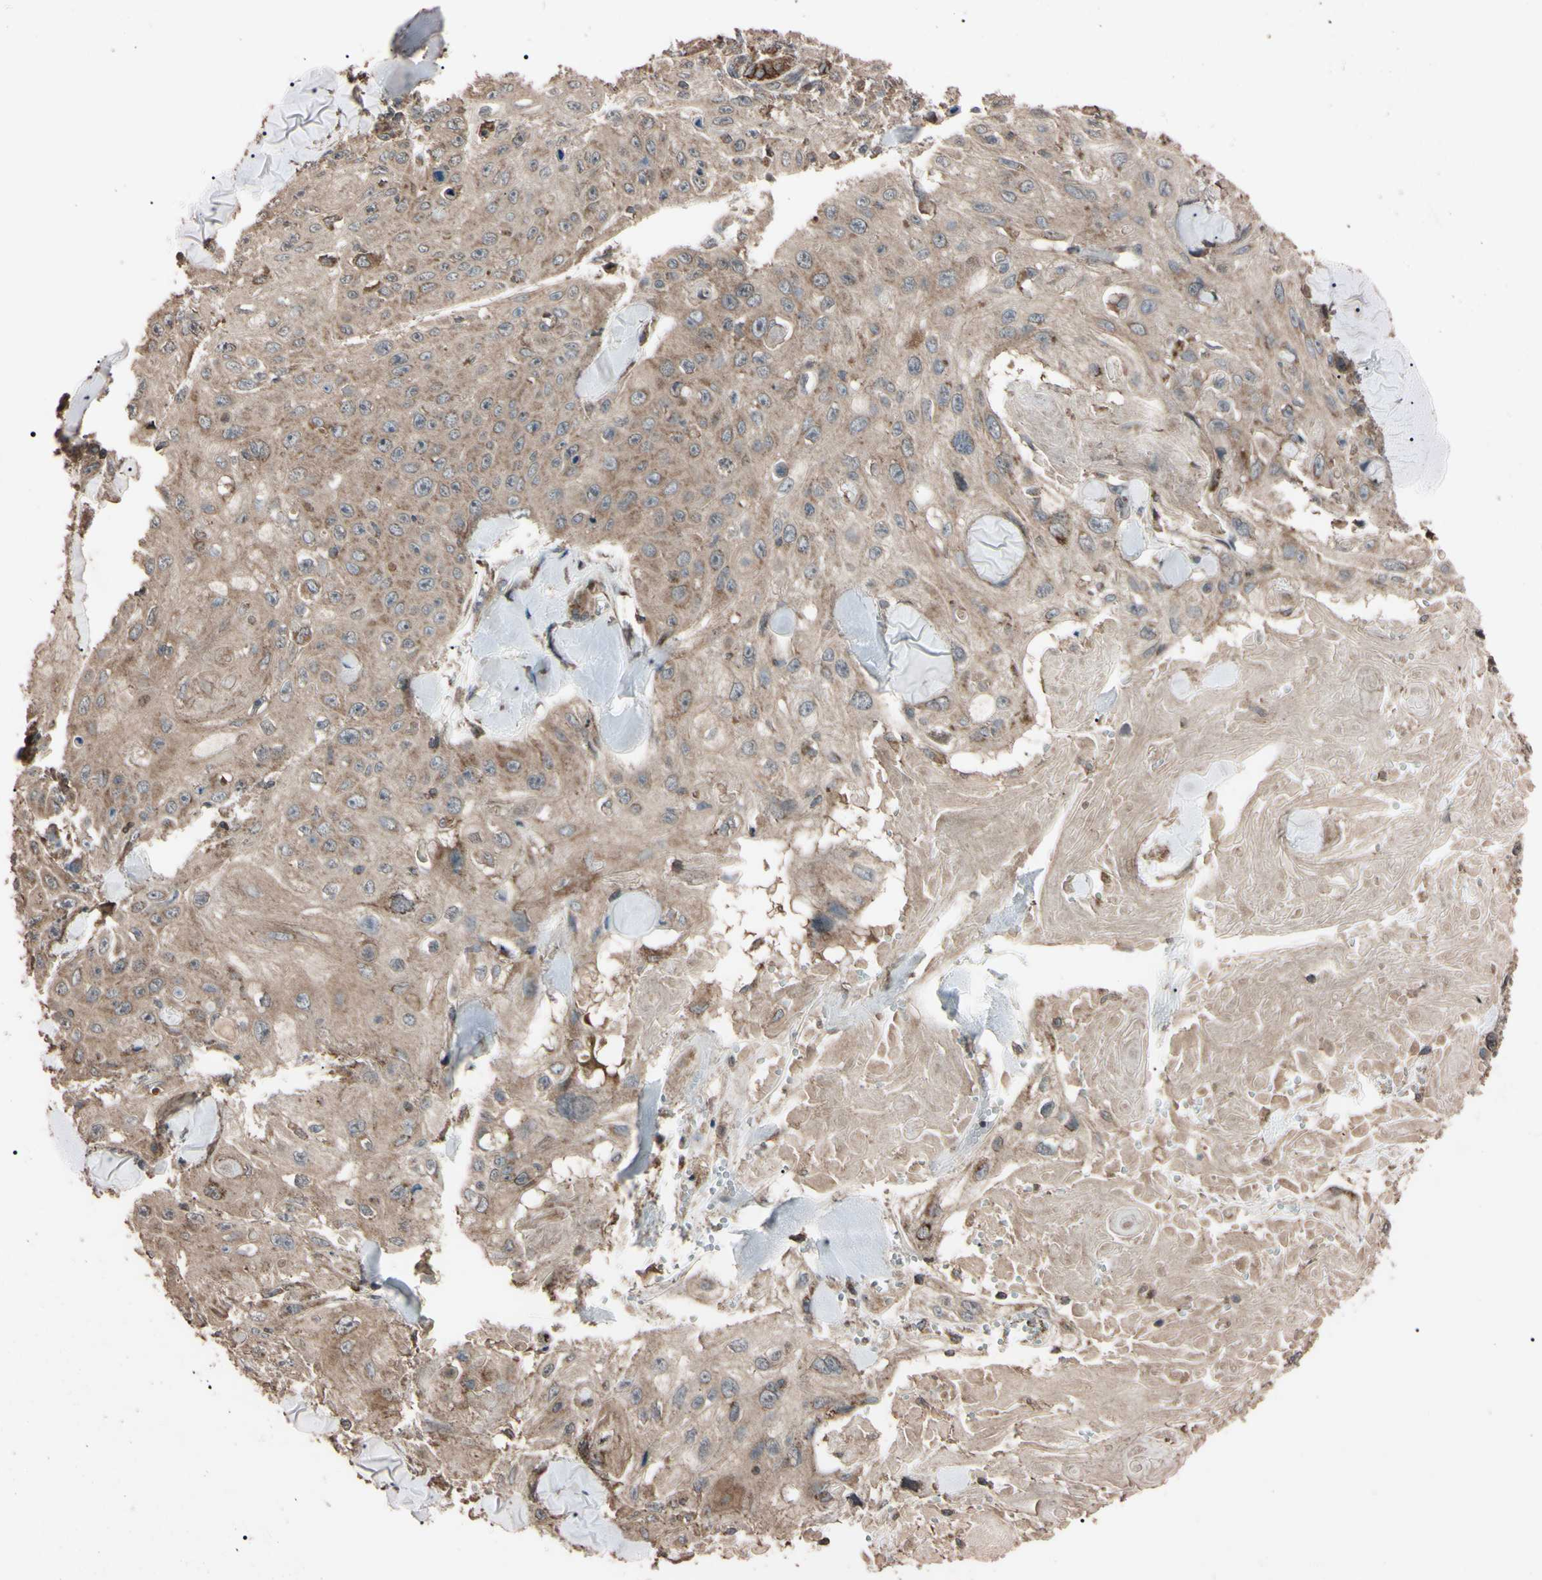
{"staining": {"intensity": "weak", "quantity": ">75%", "location": "cytoplasmic/membranous"}, "tissue": "skin cancer", "cell_type": "Tumor cells", "image_type": "cancer", "snomed": [{"axis": "morphology", "description": "Squamous cell carcinoma, NOS"}, {"axis": "topography", "description": "Skin"}], "caption": "About >75% of tumor cells in human skin cancer show weak cytoplasmic/membranous protein expression as visualized by brown immunohistochemical staining.", "gene": "TNFRSF1A", "patient": {"sex": "male", "age": 86}}